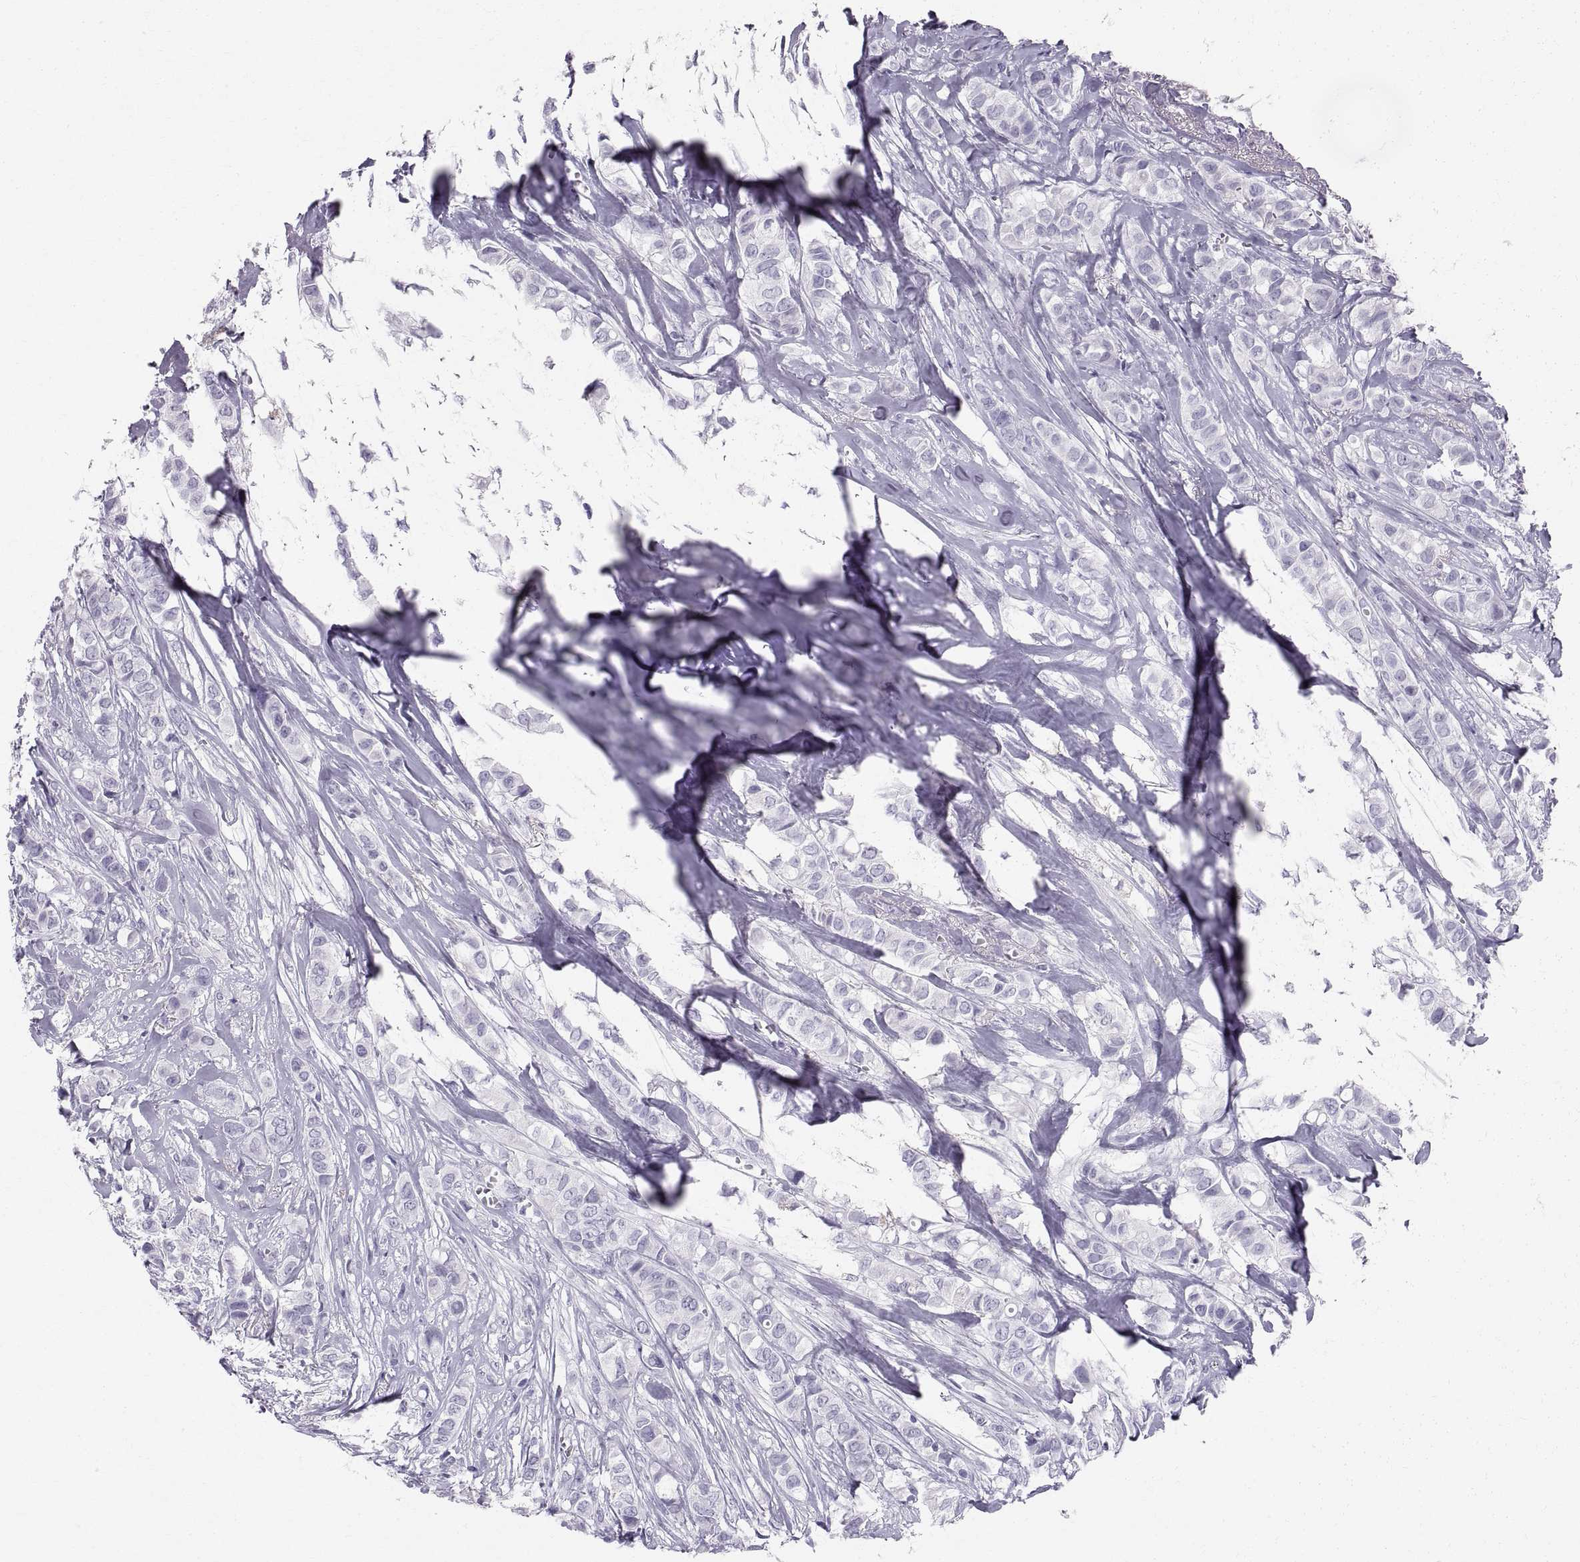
{"staining": {"intensity": "negative", "quantity": "none", "location": "none"}, "tissue": "breast cancer", "cell_type": "Tumor cells", "image_type": "cancer", "snomed": [{"axis": "morphology", "description": "Duct carcinoma"}, {"axis": "topography", "description": "Breast"}], "caption": "Protein analysis of breast cancer reveals no significant staining in tumor cells.", "gene": "SLC22A6", "patient": {"sex": "female", "age": 85}}